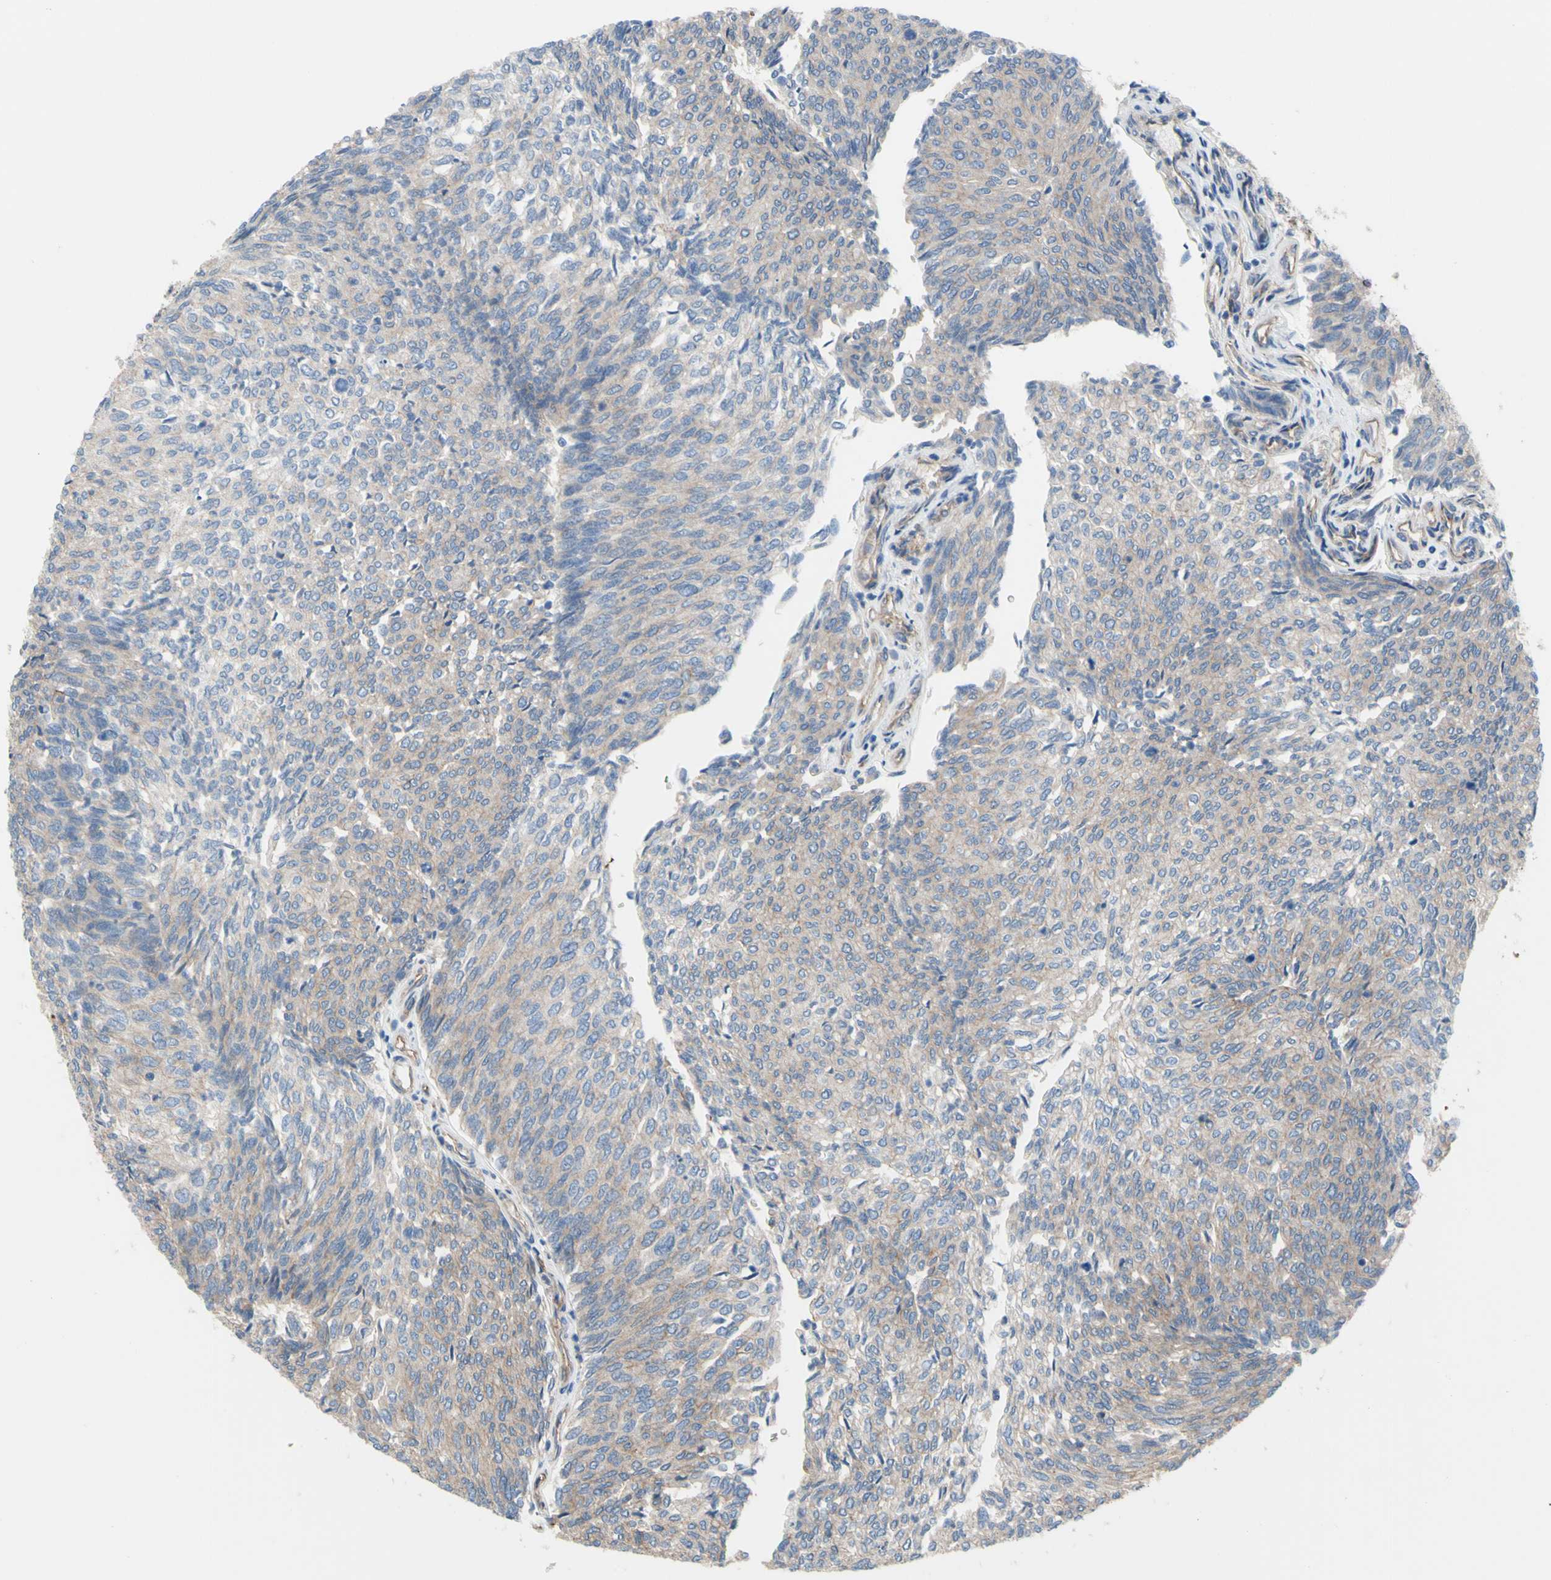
{"staining": {"intensity": "moderate", "quantity": "25%-75%", "location": "cytoplasmic/membranous"}, "tissue": "urothelial cancer", "cell_type": "Tumor cells", "image_type": "cancer", "snomed": [{"axis": "morphology", "description": "Urothelial carcinoma, Low grade"}, {"axis": "topography", "description": "Urinary bladder"}], "caption": "Immunohistochemical staining of urothelial carcinoma (low-grade) demonstrates medium levels of moderate cytoplasmic/membranous protein expression in about 25%-75% of tumor cells.", "gene": "TPBG", "patient": {"sex": "female", "age": 79}}